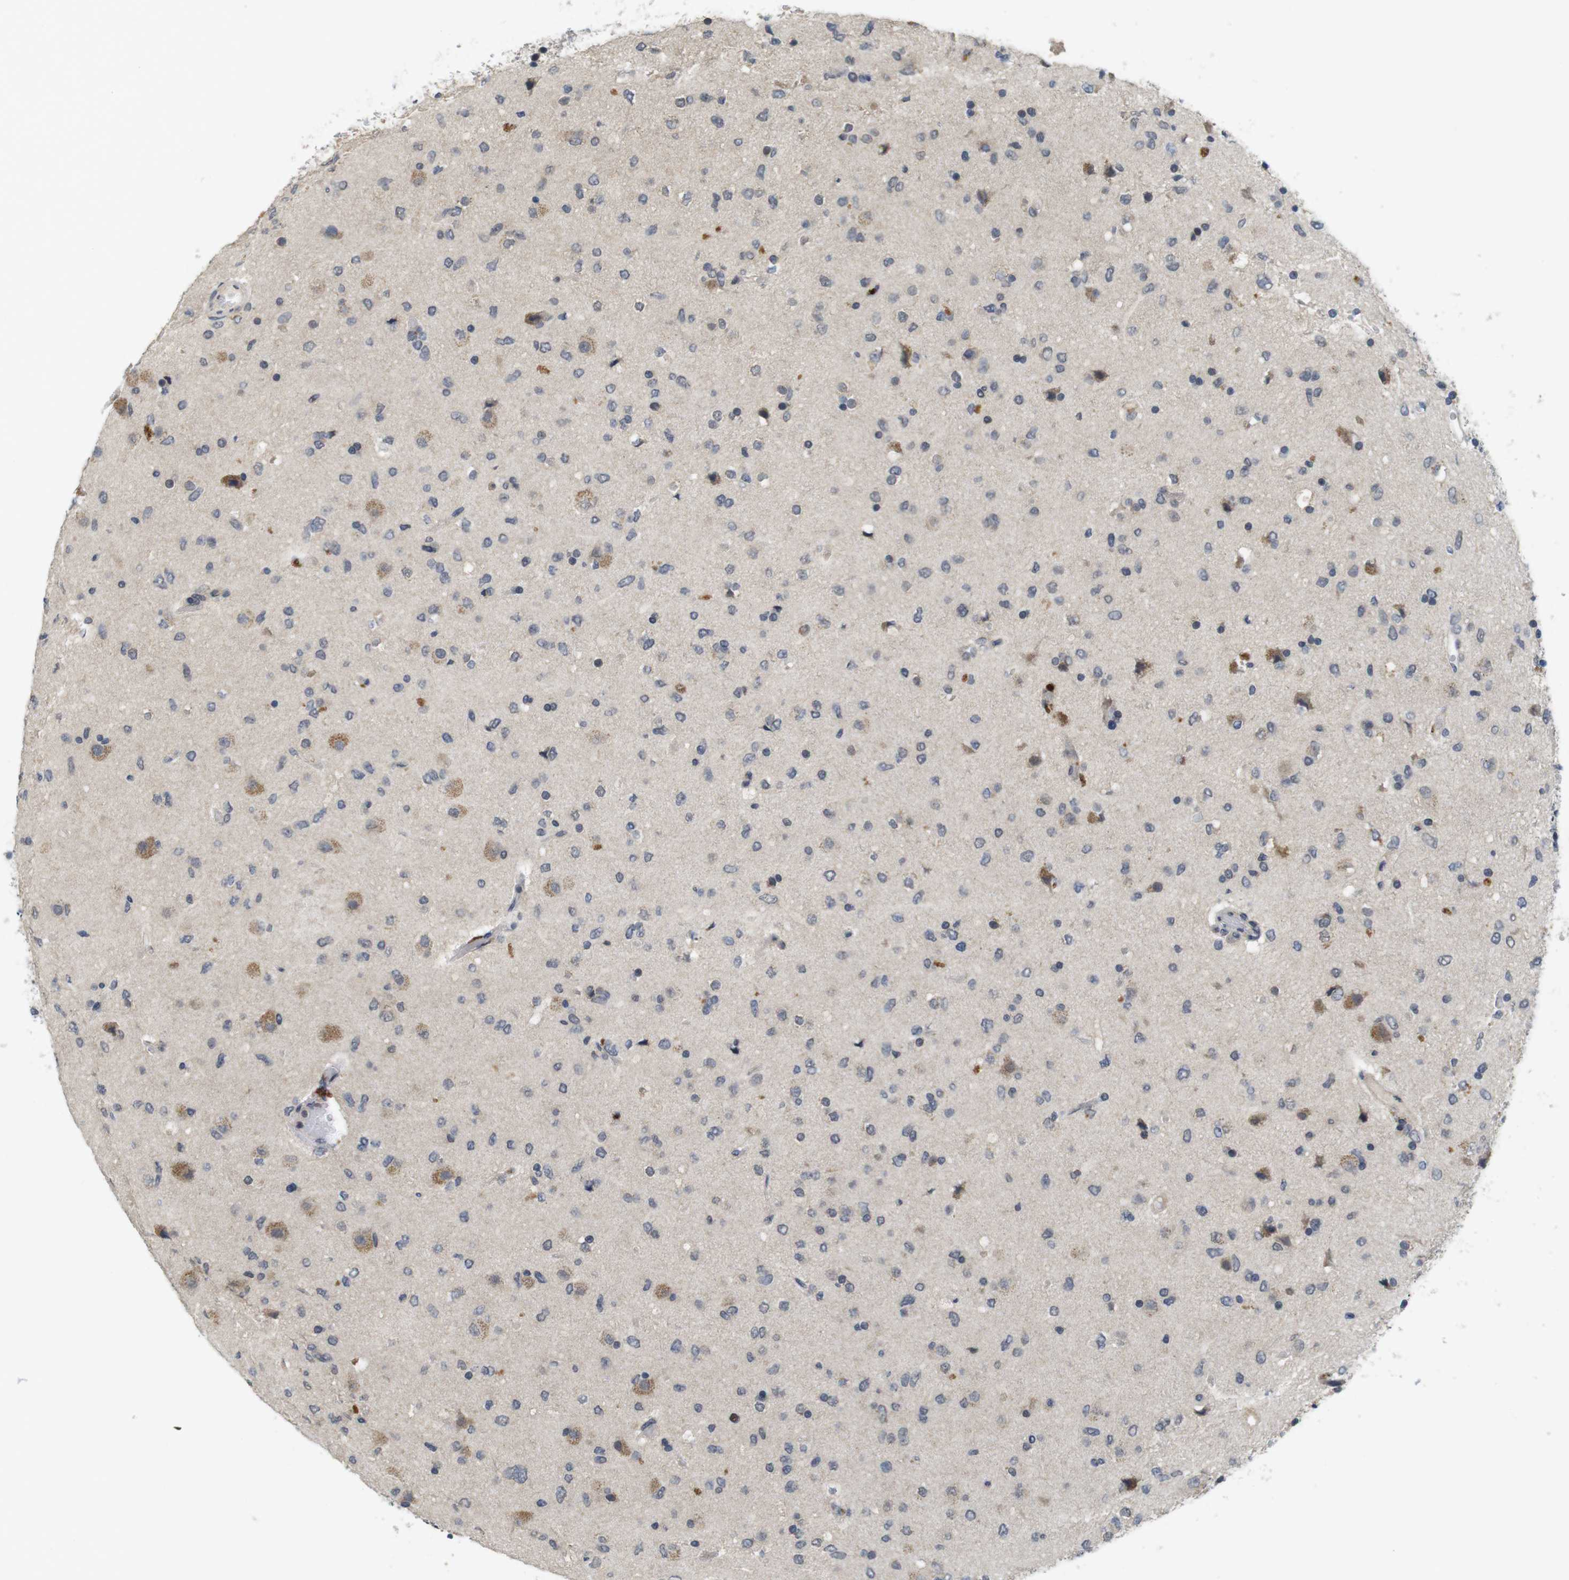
{"staining": {"intensity": "moderate", "quantity": "<25%", "location": "cytoplasmic/membranous"}, "tissue": "glioma", "cell_type": "Tumor cells", "image_type": "cancer", "snomed": [{"axis": "morphology", "description": "Glioma, malignant, Low grade"}, {"axis": "topography", "description": "Brain"}], "caption": "Malignant glioma (low-grade) stained with IHC exhibits moderate cytoplasmic/membranous staining in approximately <25% of tumor cells.", "gene": "SKP2", "patient": {"sex": "male", "age": 77}}